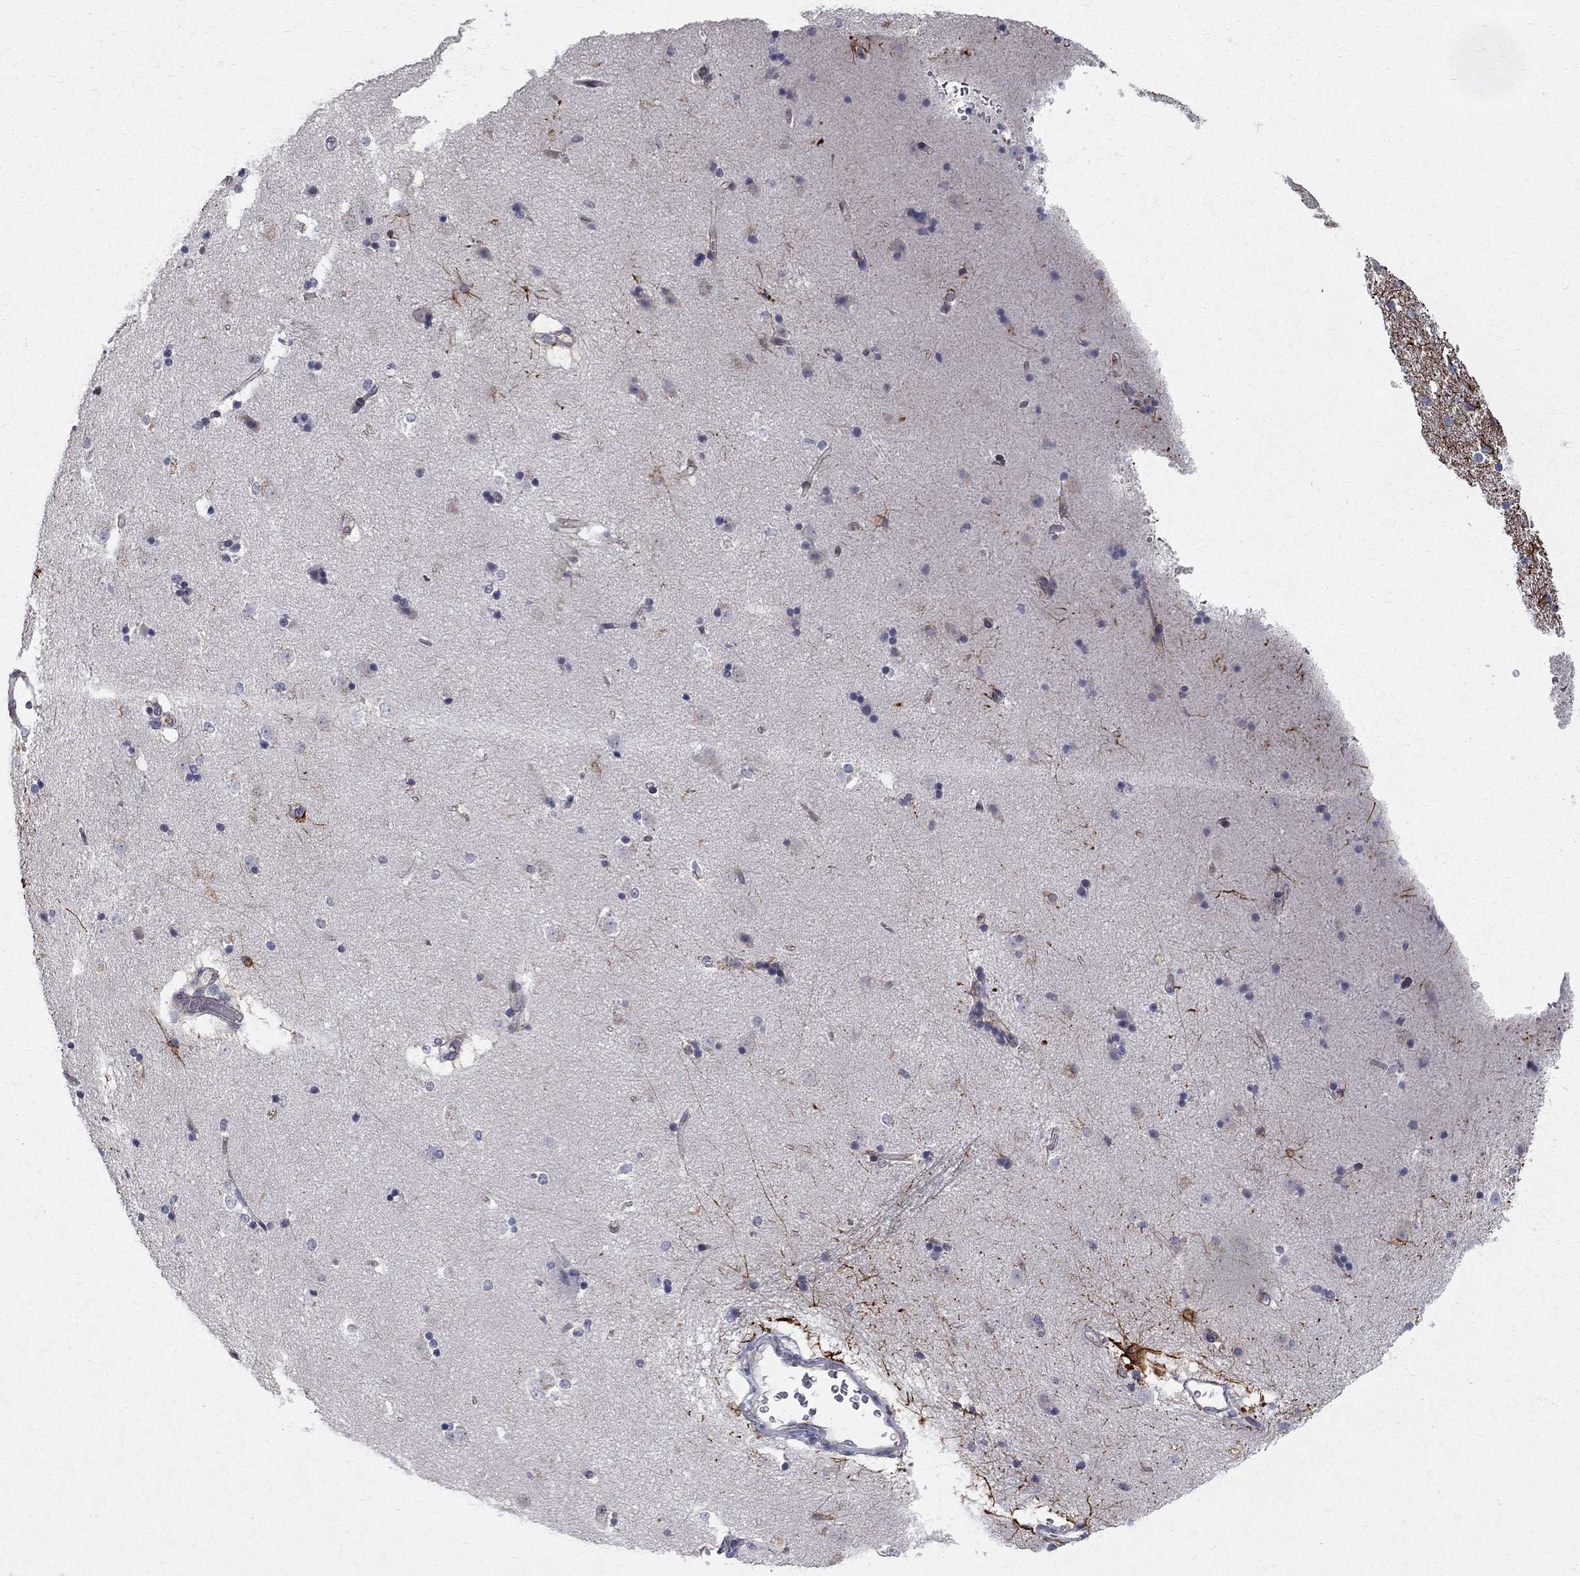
{"staining": {"intensity": "moderate", "quantity": "<25%", "location": "cytoplasmic/membranous"}, "tissue": "caudate", "cell_type": "Glial cells", "image_type": "normal", "snomed": [{"axis": "morphology", "description": "Normal tissue, NOS"}, {"axis": "topography", "description": "Lateral ventricle wall"}], "caption": "This is an image of immunohistochemistry staining of normal caudate, which shows moderate staining in the cytoplasmic/membranous of glial cells.", "gene": "CLIC6", "patient": {"sex": "male", "age": 51}}